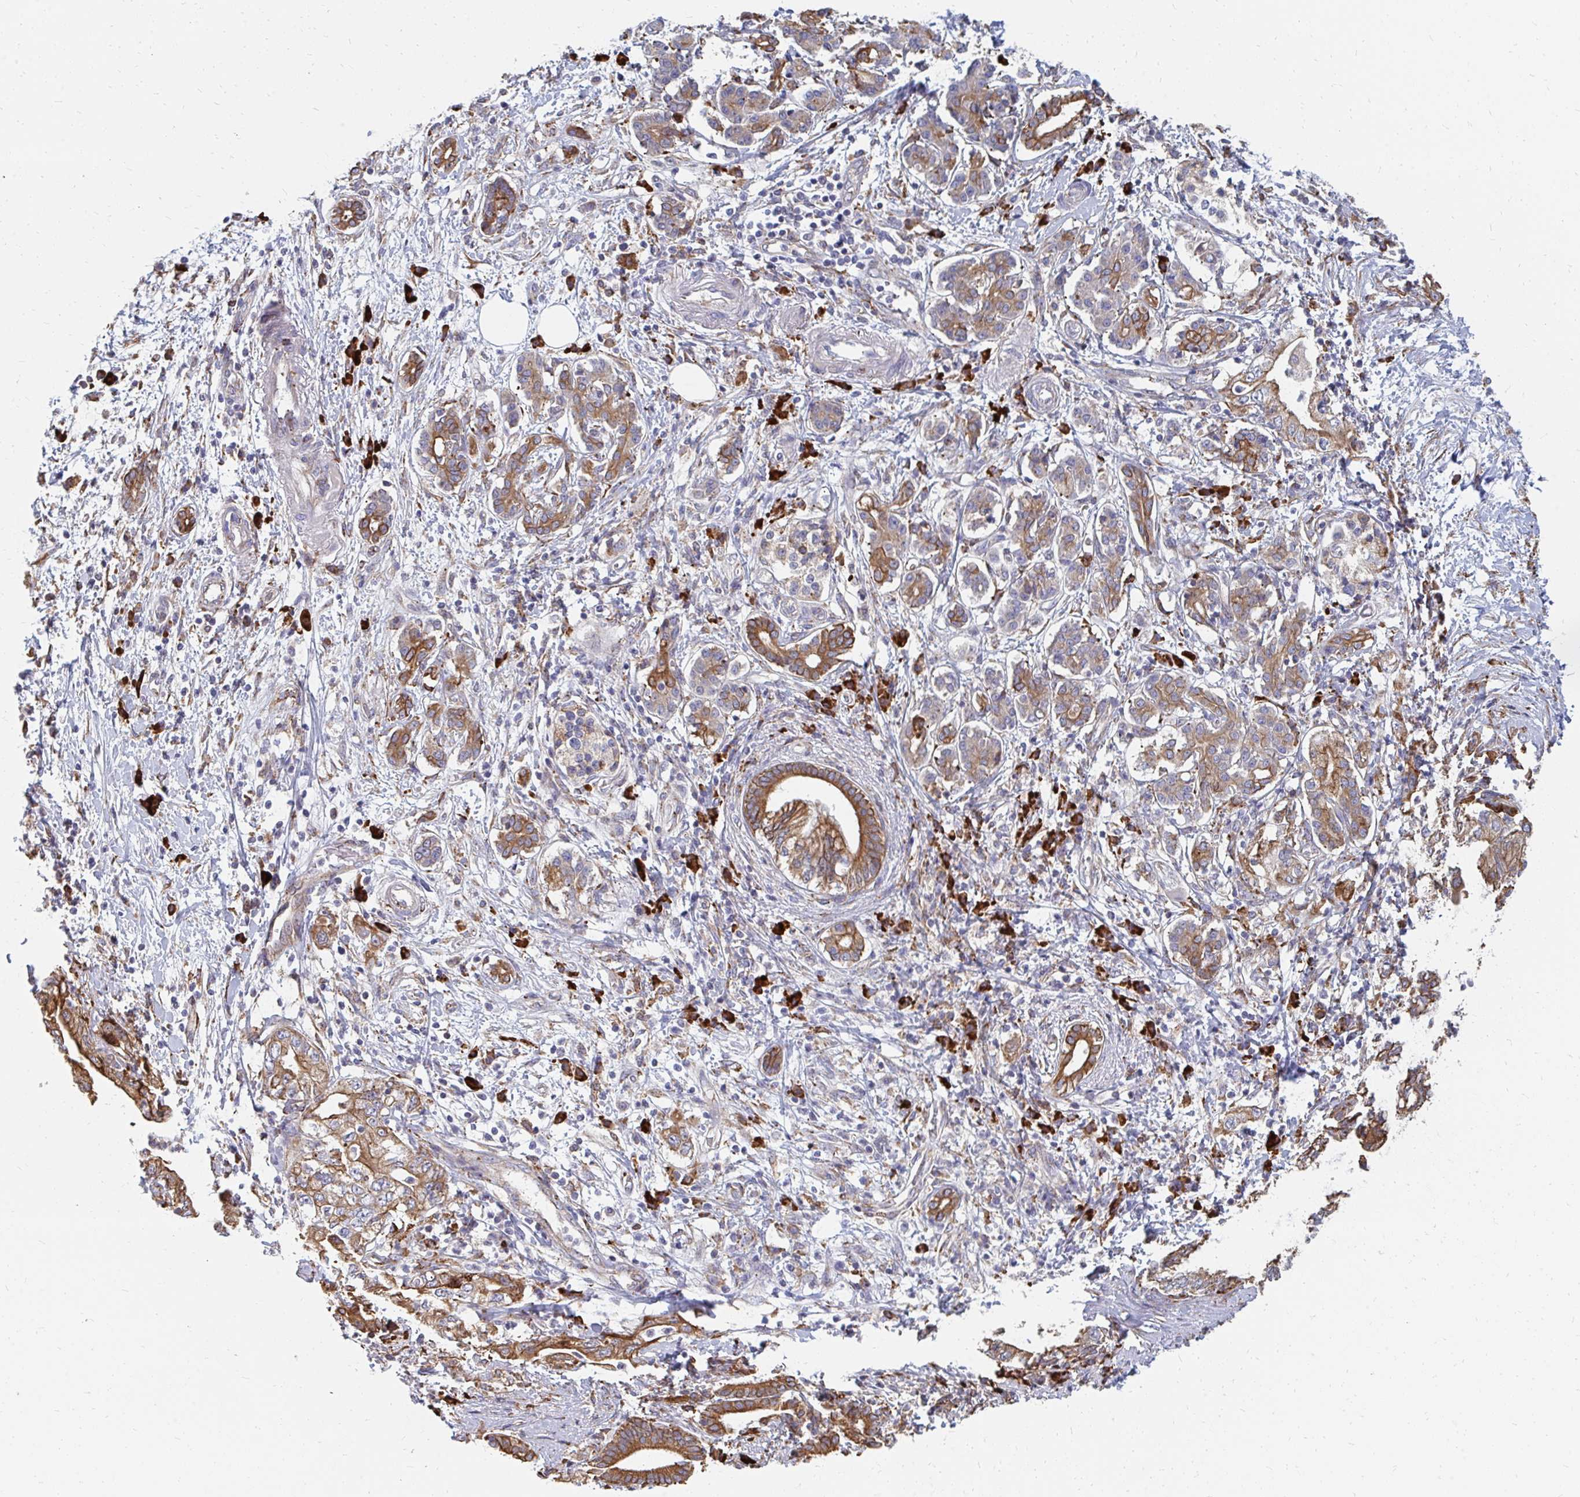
{"staining": {"intensity": "moderate", "quantity": ">75%", "location": "cytoplasmic/membranous"}, "tissue": "pancreatic cancer", "cell_type": "Tumor cells", "image_type": "cancer", "snomed": [{"axis": "morphology", "description": "Adenocarcinoma, NOS"}, {"axis": "topography", "description": "Pancreas"}], "caption": "This is a histology image of IHC staining of pancreatic cancer (adenocarcinoma), which shows moderate staining in the cytoplasmic/membranous of tumor cells.", "gene": "PPP1R13L", "patient": {"sex": "female", "age": 73}}